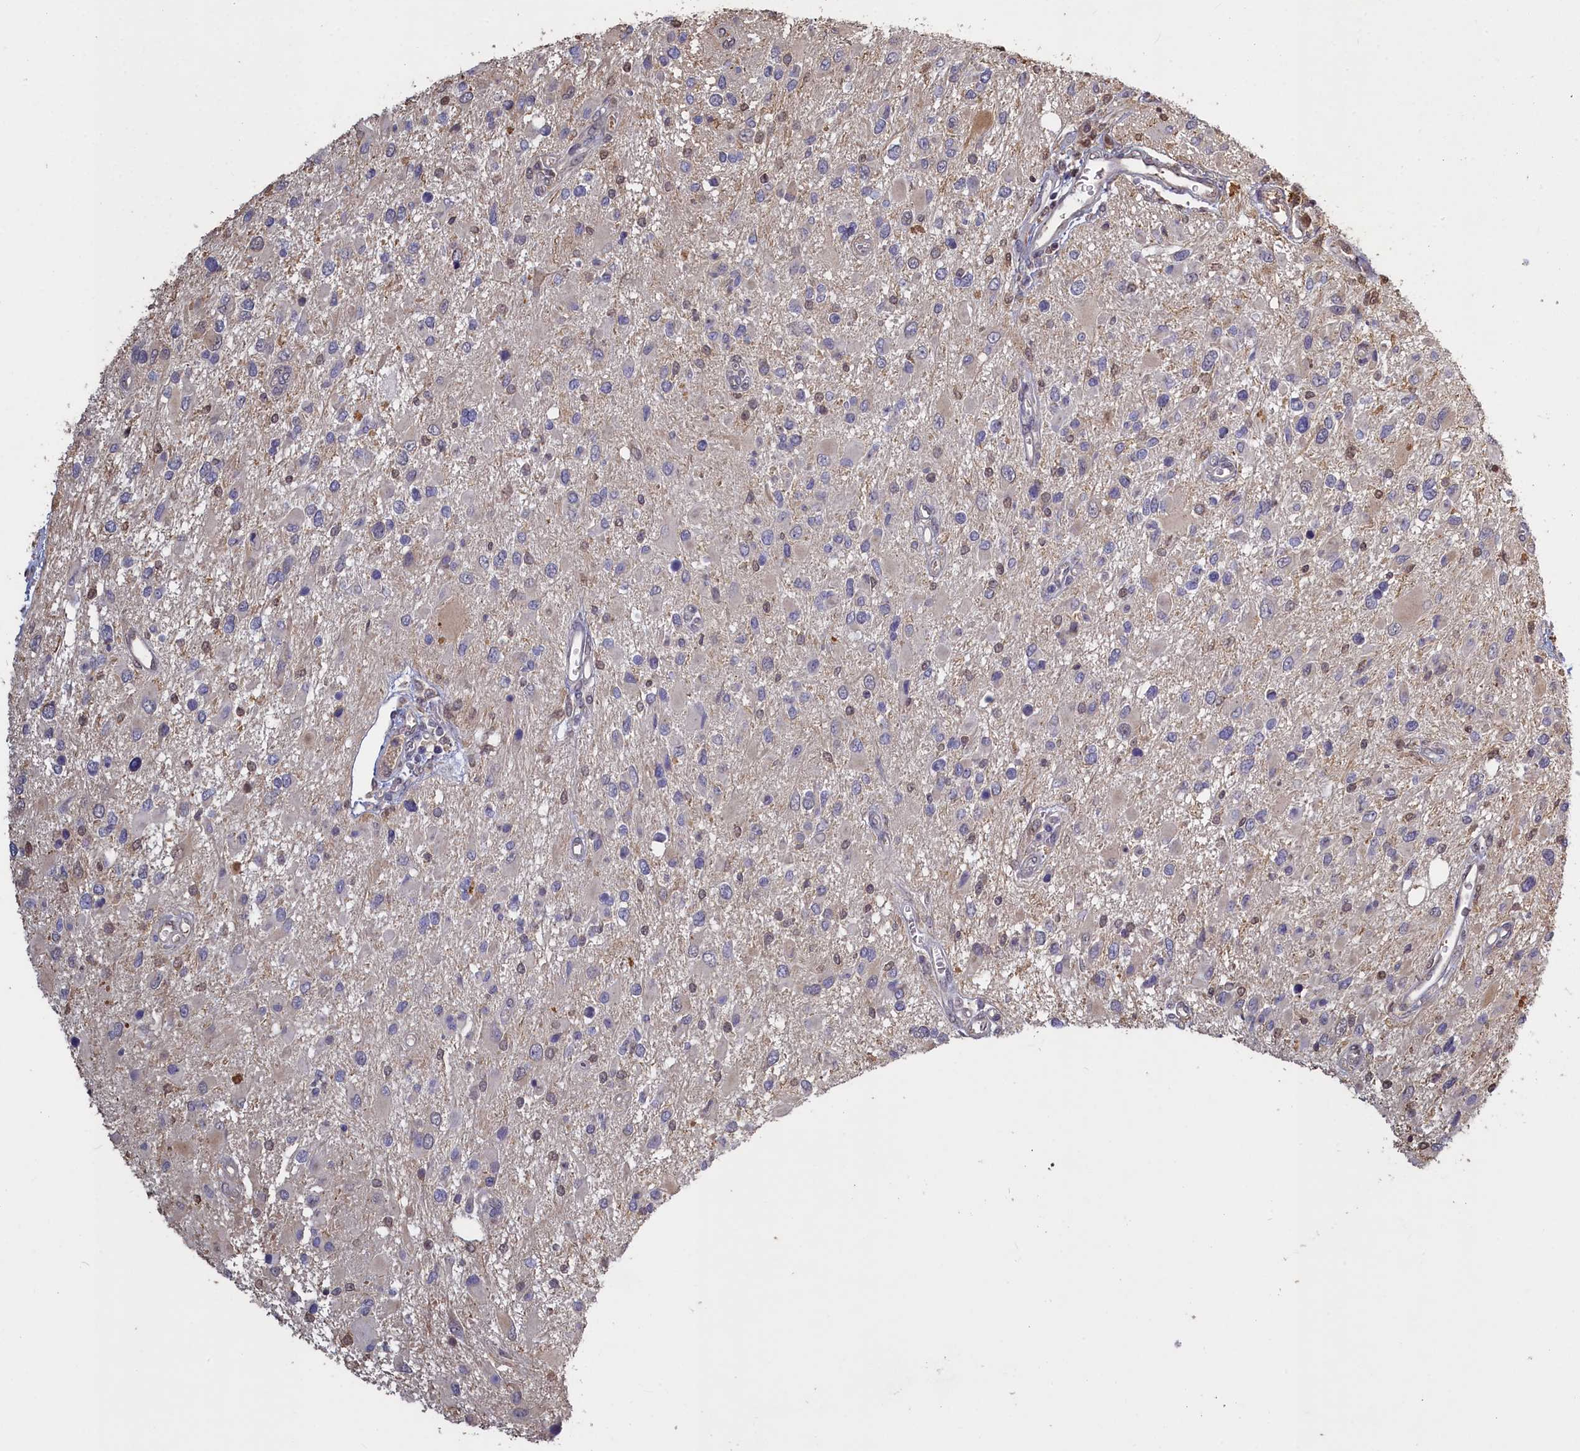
{"staining": {"intensity": "negative", "quantity": "none", "location": "none"}, "tissue": "glioma", "cell_type": "Tumor cells", "image_type": "cancer", "snomed": [{"axis": "morphology", "description": "Glioma, malignant, High grade"}, {"axis": "topography", "description": "Brain"}], "caption": "High power microscopy micrograph of an IHC histopathology image of glioma, revealing no significant staining in tumor cells.", "gene": "UCHL3", "patient": {"sex": "male", "age": 53}}